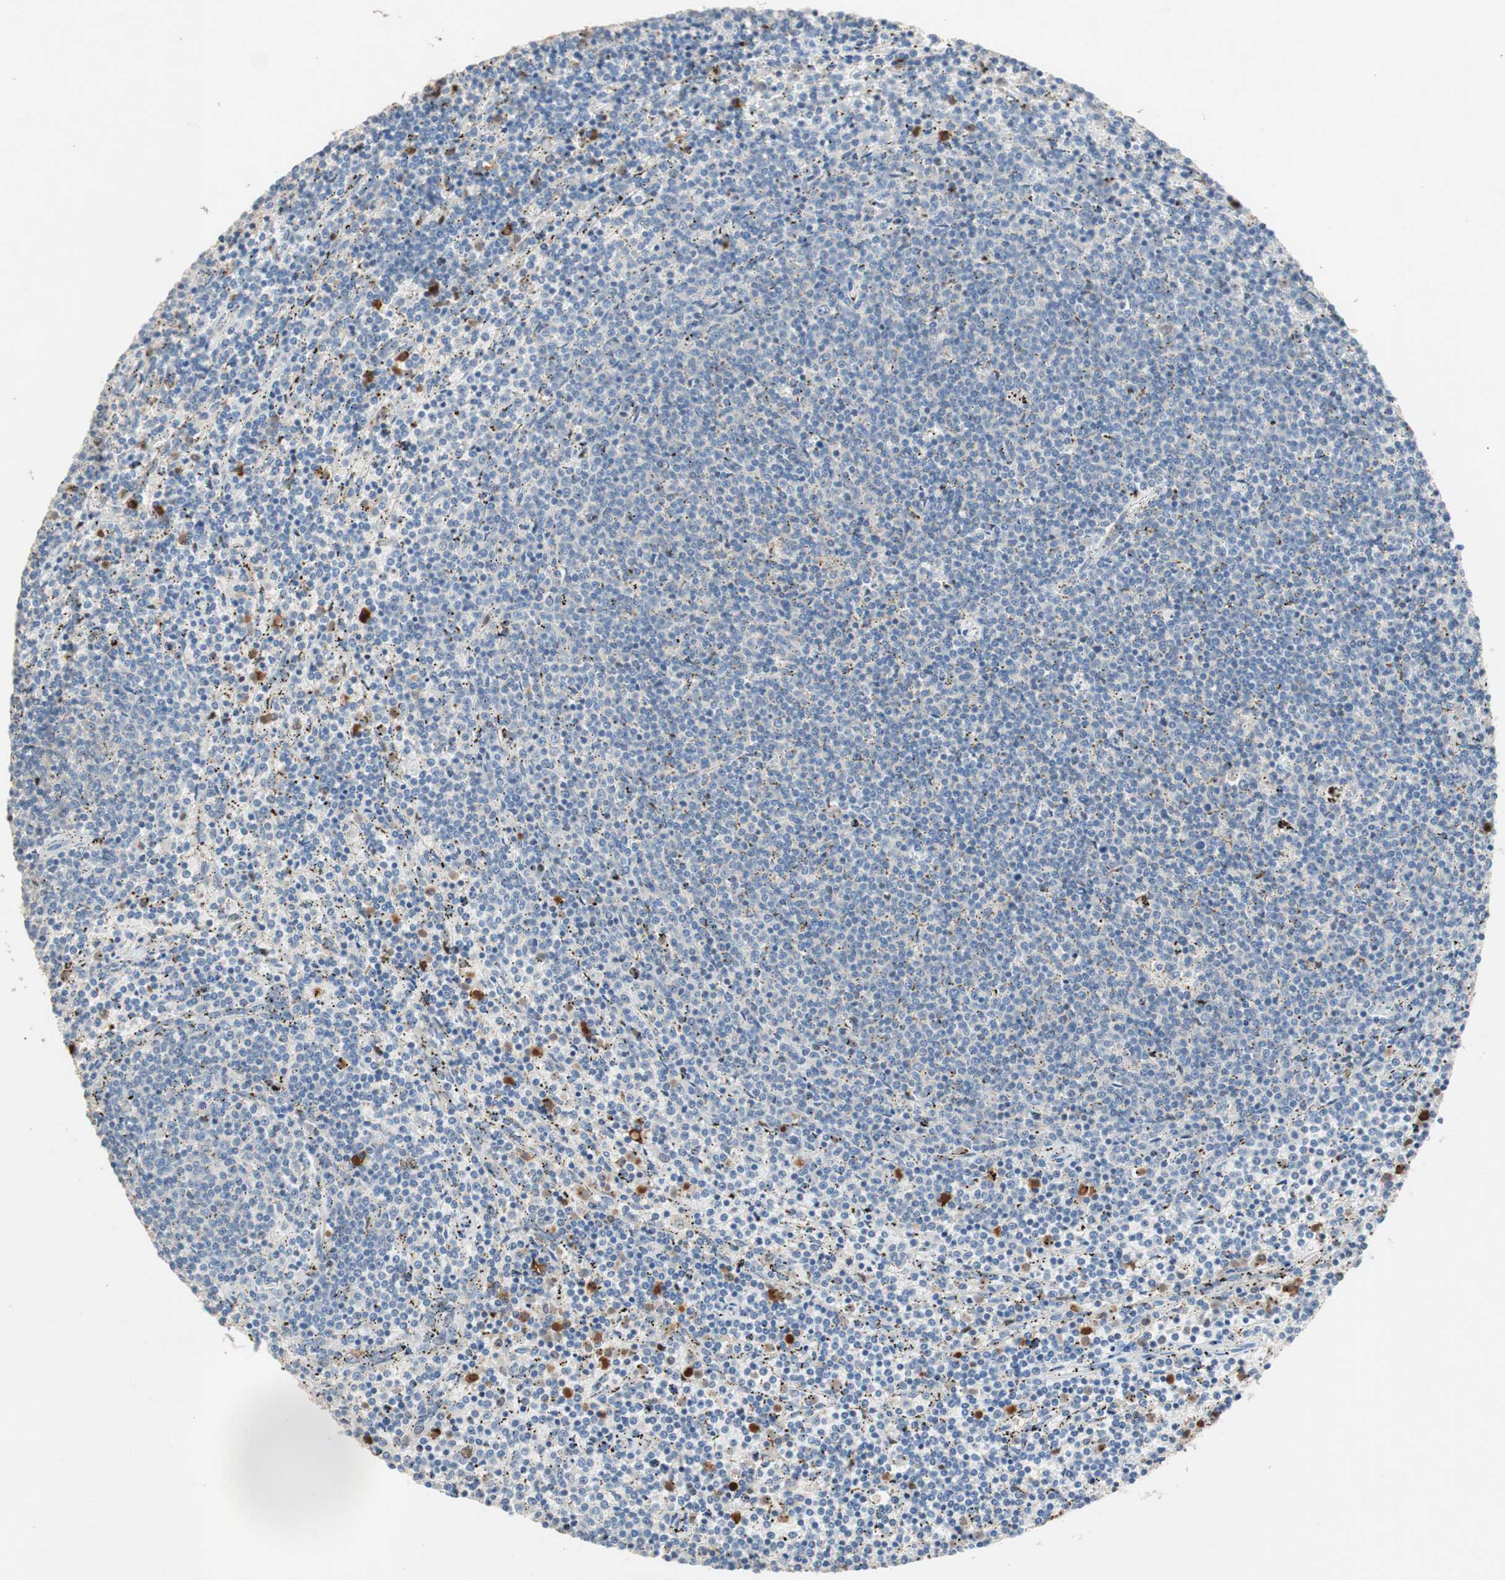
{"staining": {"intensity": "negative", "quantity": "none", "location": "none"}, "tissue": "lymphoma", "cell_type": "Tumor cells", "image_type": "cancer", "snomed": [{"axis": "morphology", "description": "Malignant lymphoma, non-Hodgkin's type, Low grade"}, {"axis": "topography", "description": "Spleen"}], "caption": "There is no significant expression in tumor cells of lymphoma.", "gene": "CLEC4D", "patient": {"sex": "female", "age": 50}}